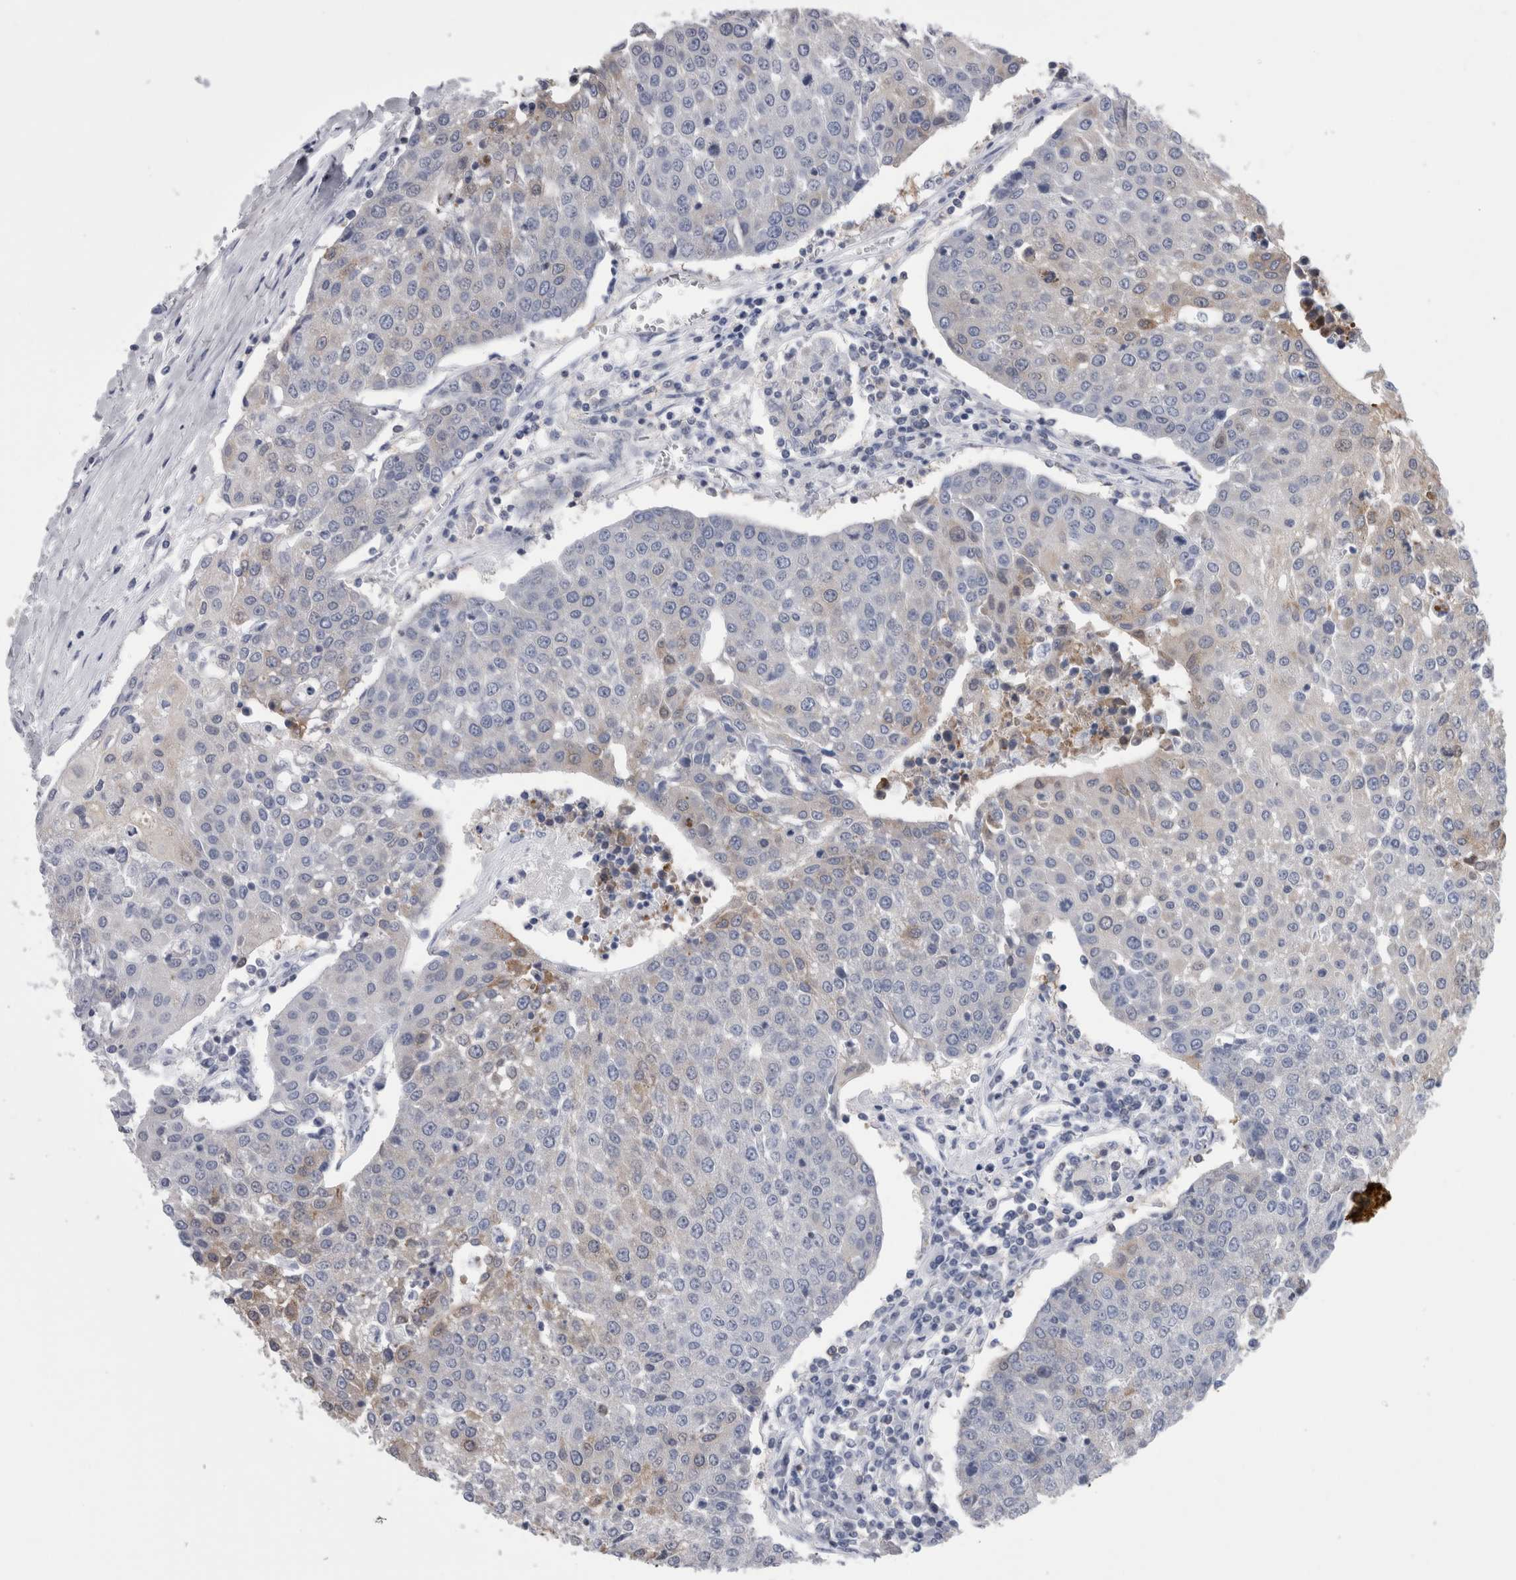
{"staining": {"intensity": "weak", "quantity": "<25%", "location": "cytoplasmic/membranous"}, "tissue": "urothelial cancer", "cell_type": "Tumor cells", "image_type": "cancer", "snomed": [{"axis": "morphology", "description": "Urothelial carcinoma, High grade"}, {"axis": "topography", "description": "Urinary bladder"}], "caption": "The image displays no significant positivity in tumor cells of urothelial cancer.", "gene": "DCTN6", "patient": {"sex": "female", "age": 85}}